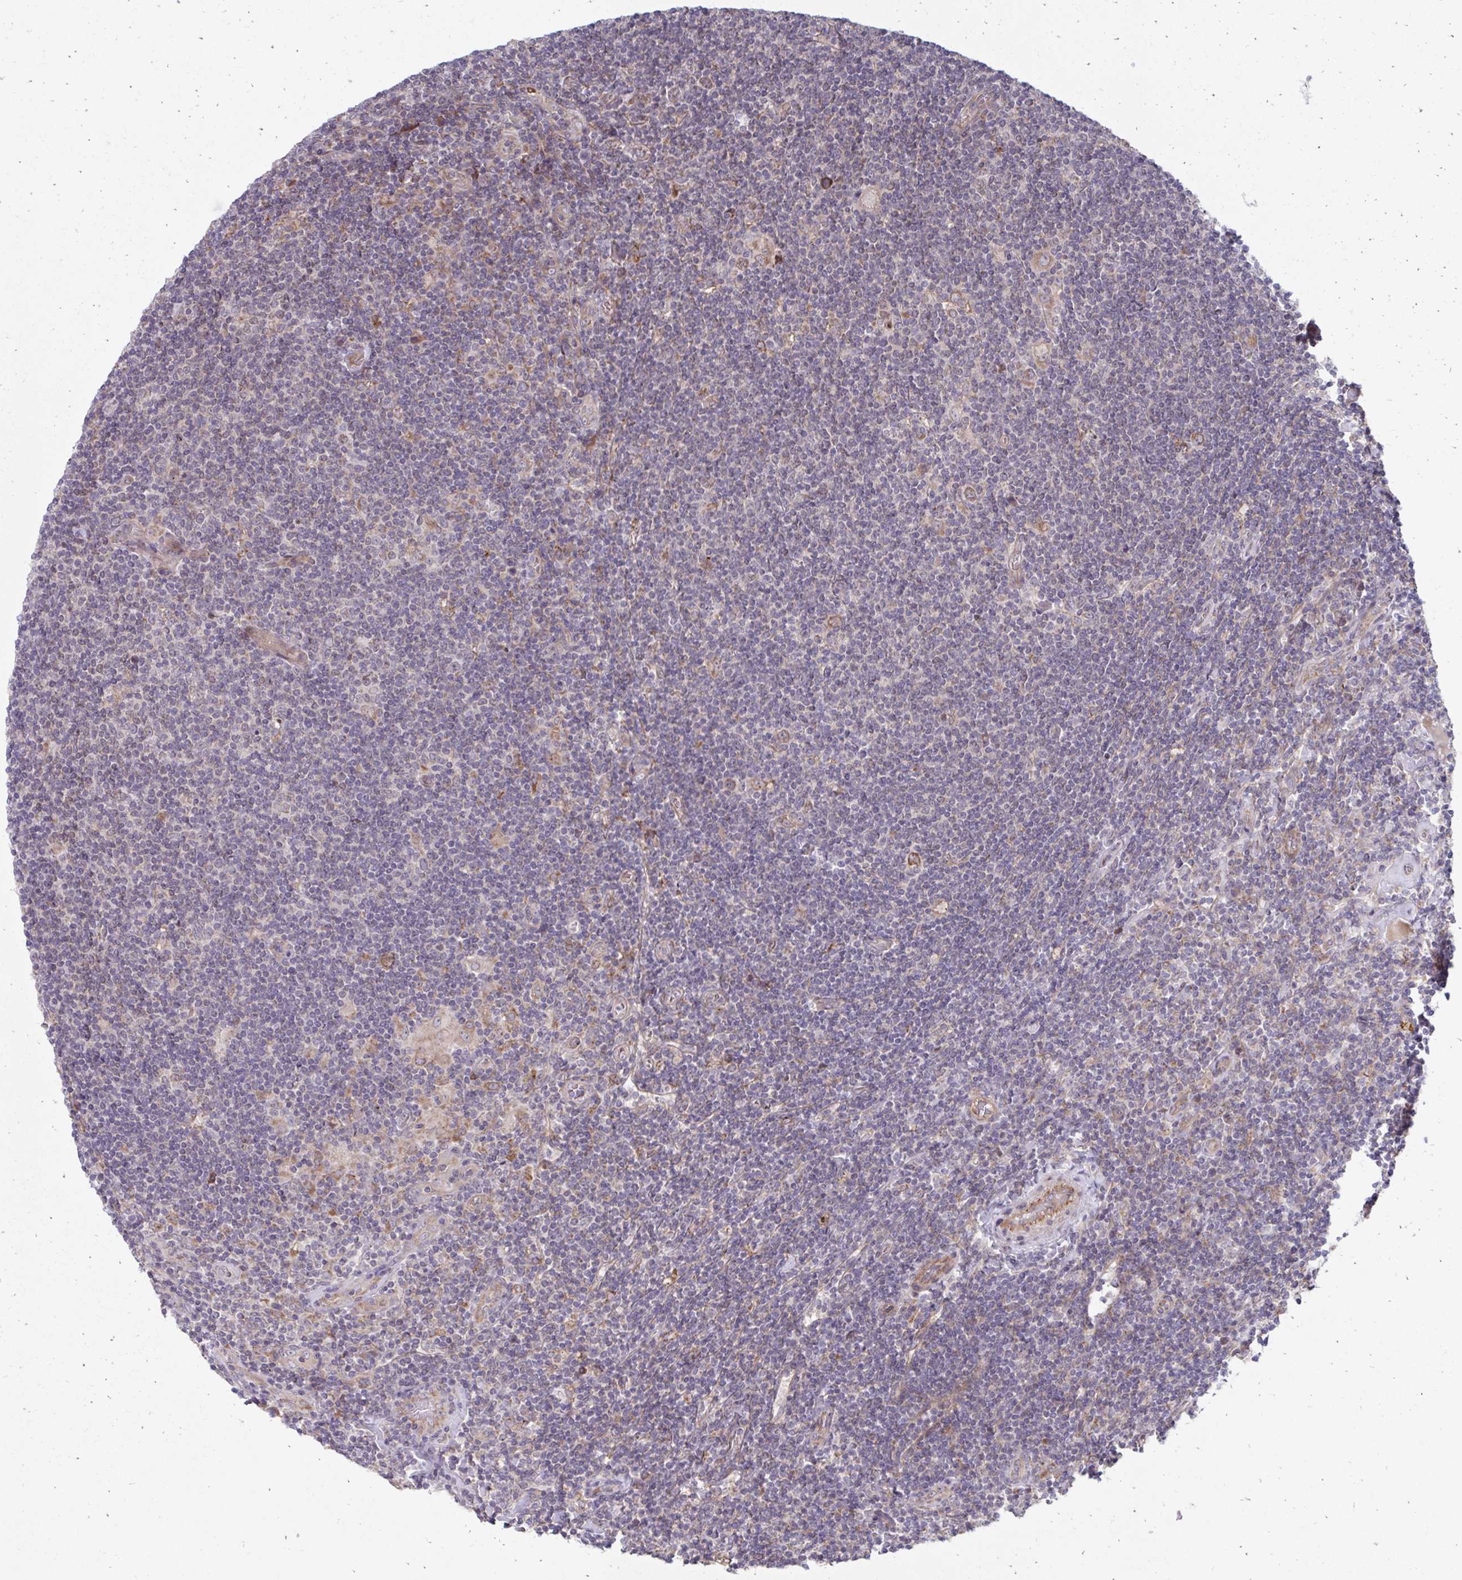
{"staining": {"intensity": "weak", "quantity": "<25%", "location": "cytoplasmic/membranous"}, "tissue": "lymphoma", "cell_type": "Tumor cells", "image_type": "cancer", "snomed": [{"axis": "morphology", "description": "Hodgkin's disease, NOS"}, {"axis": "topography", "description": "Lymph node"}], "caption": "Tumor cells show no significant staining in Hodgkin's disease.", "gene": "ITPR2", "patient": {"sex": "male", "age": 40}}